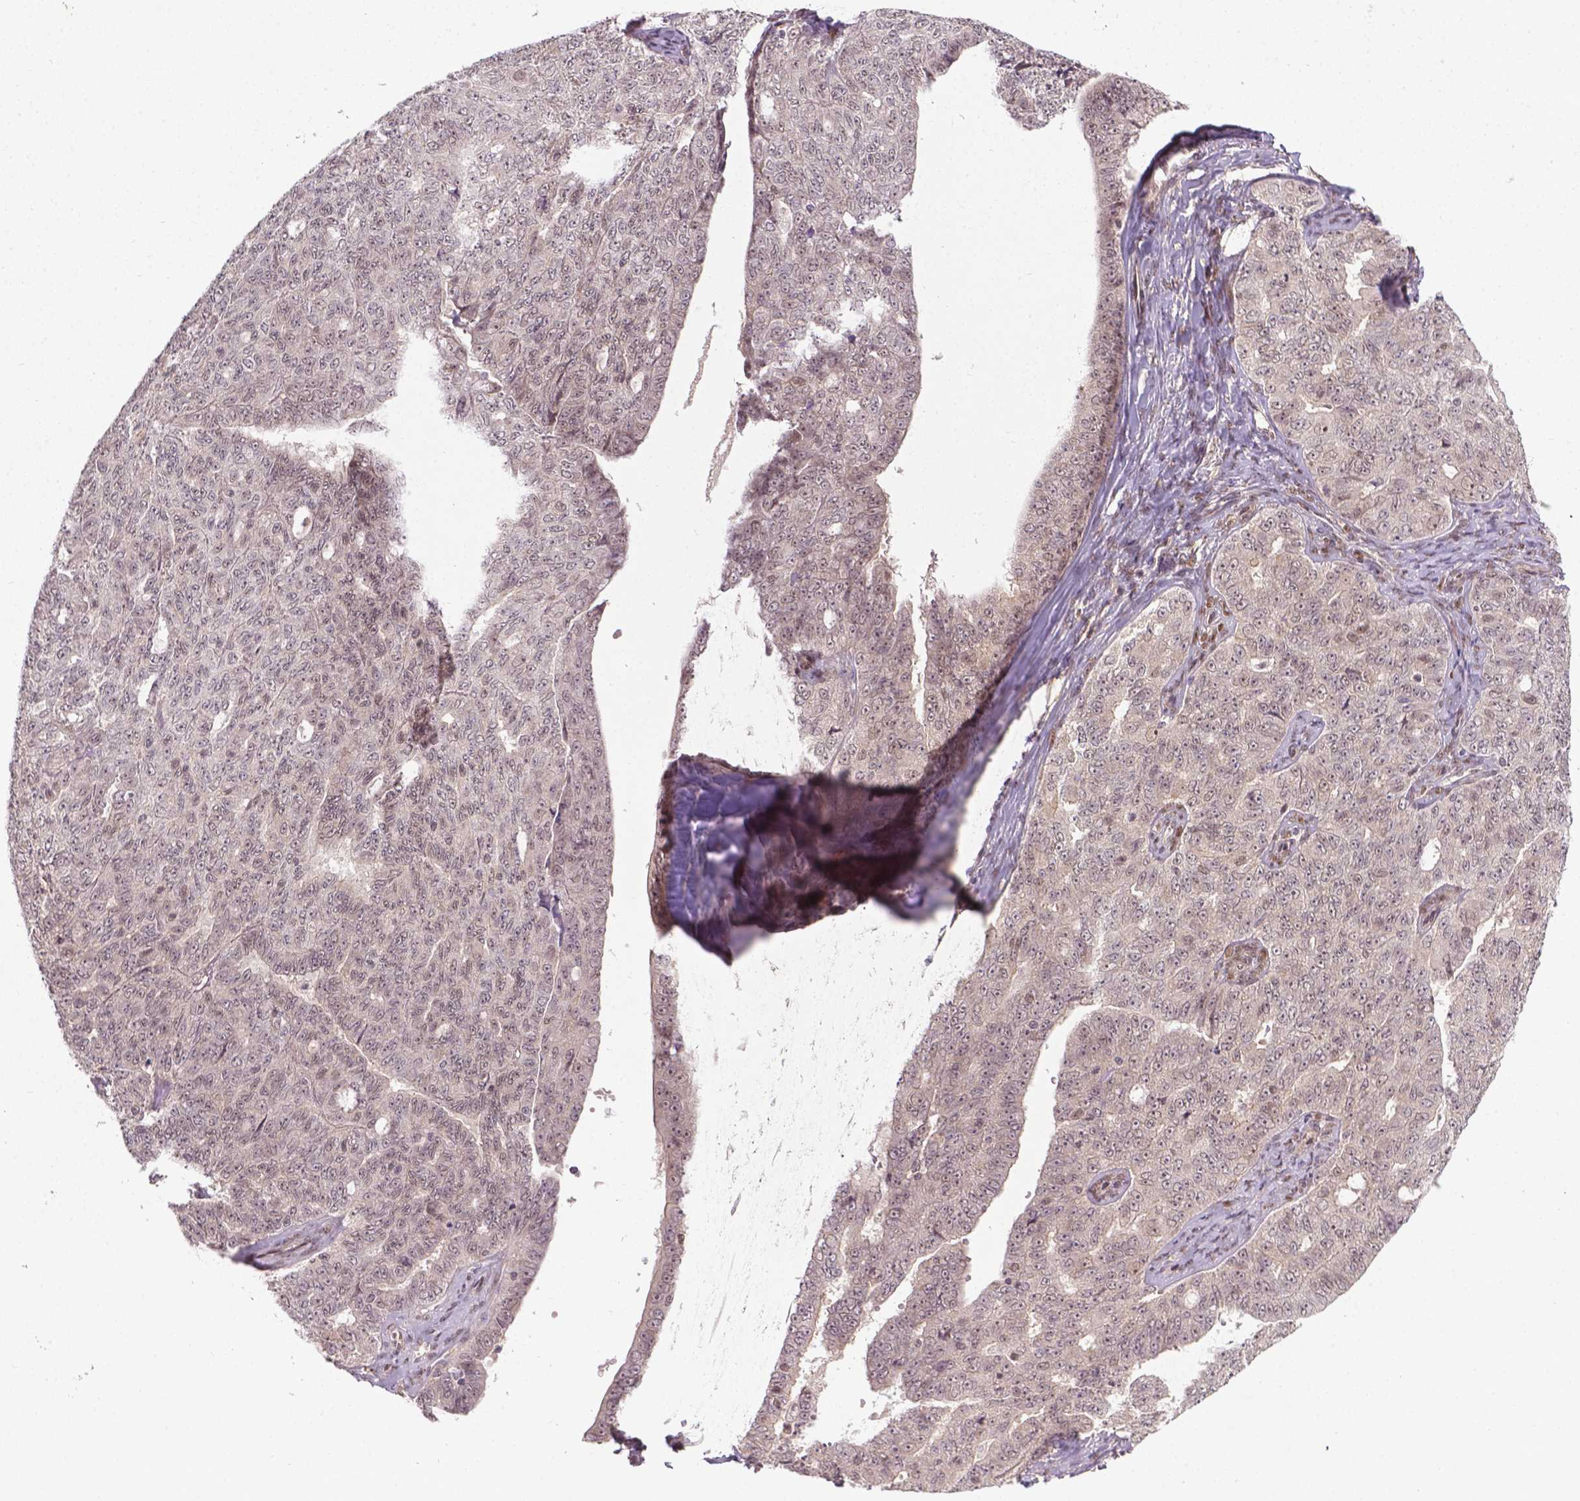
{"staining": {"intensity": "weak", "quantity": ">75%", "location": "nuclear"}, "tissue": "ovarian cancer", "cell_type": "Tumor cells", "image_type": "cancer", "snomed": [{"axis": "morphology", "description": "Cystadenocarcinoma, serous, NOS"}, {"axis": "topography", "description": "Ovary"}], "caption": "A photomicrograph of human ovarian serous cystadenocarcinoma stained for a protein demonstrates weak nuclear brown staining in tumor cells.", "gene": "ANKRD54", "patient": {"sex": "female", "age": 71}}